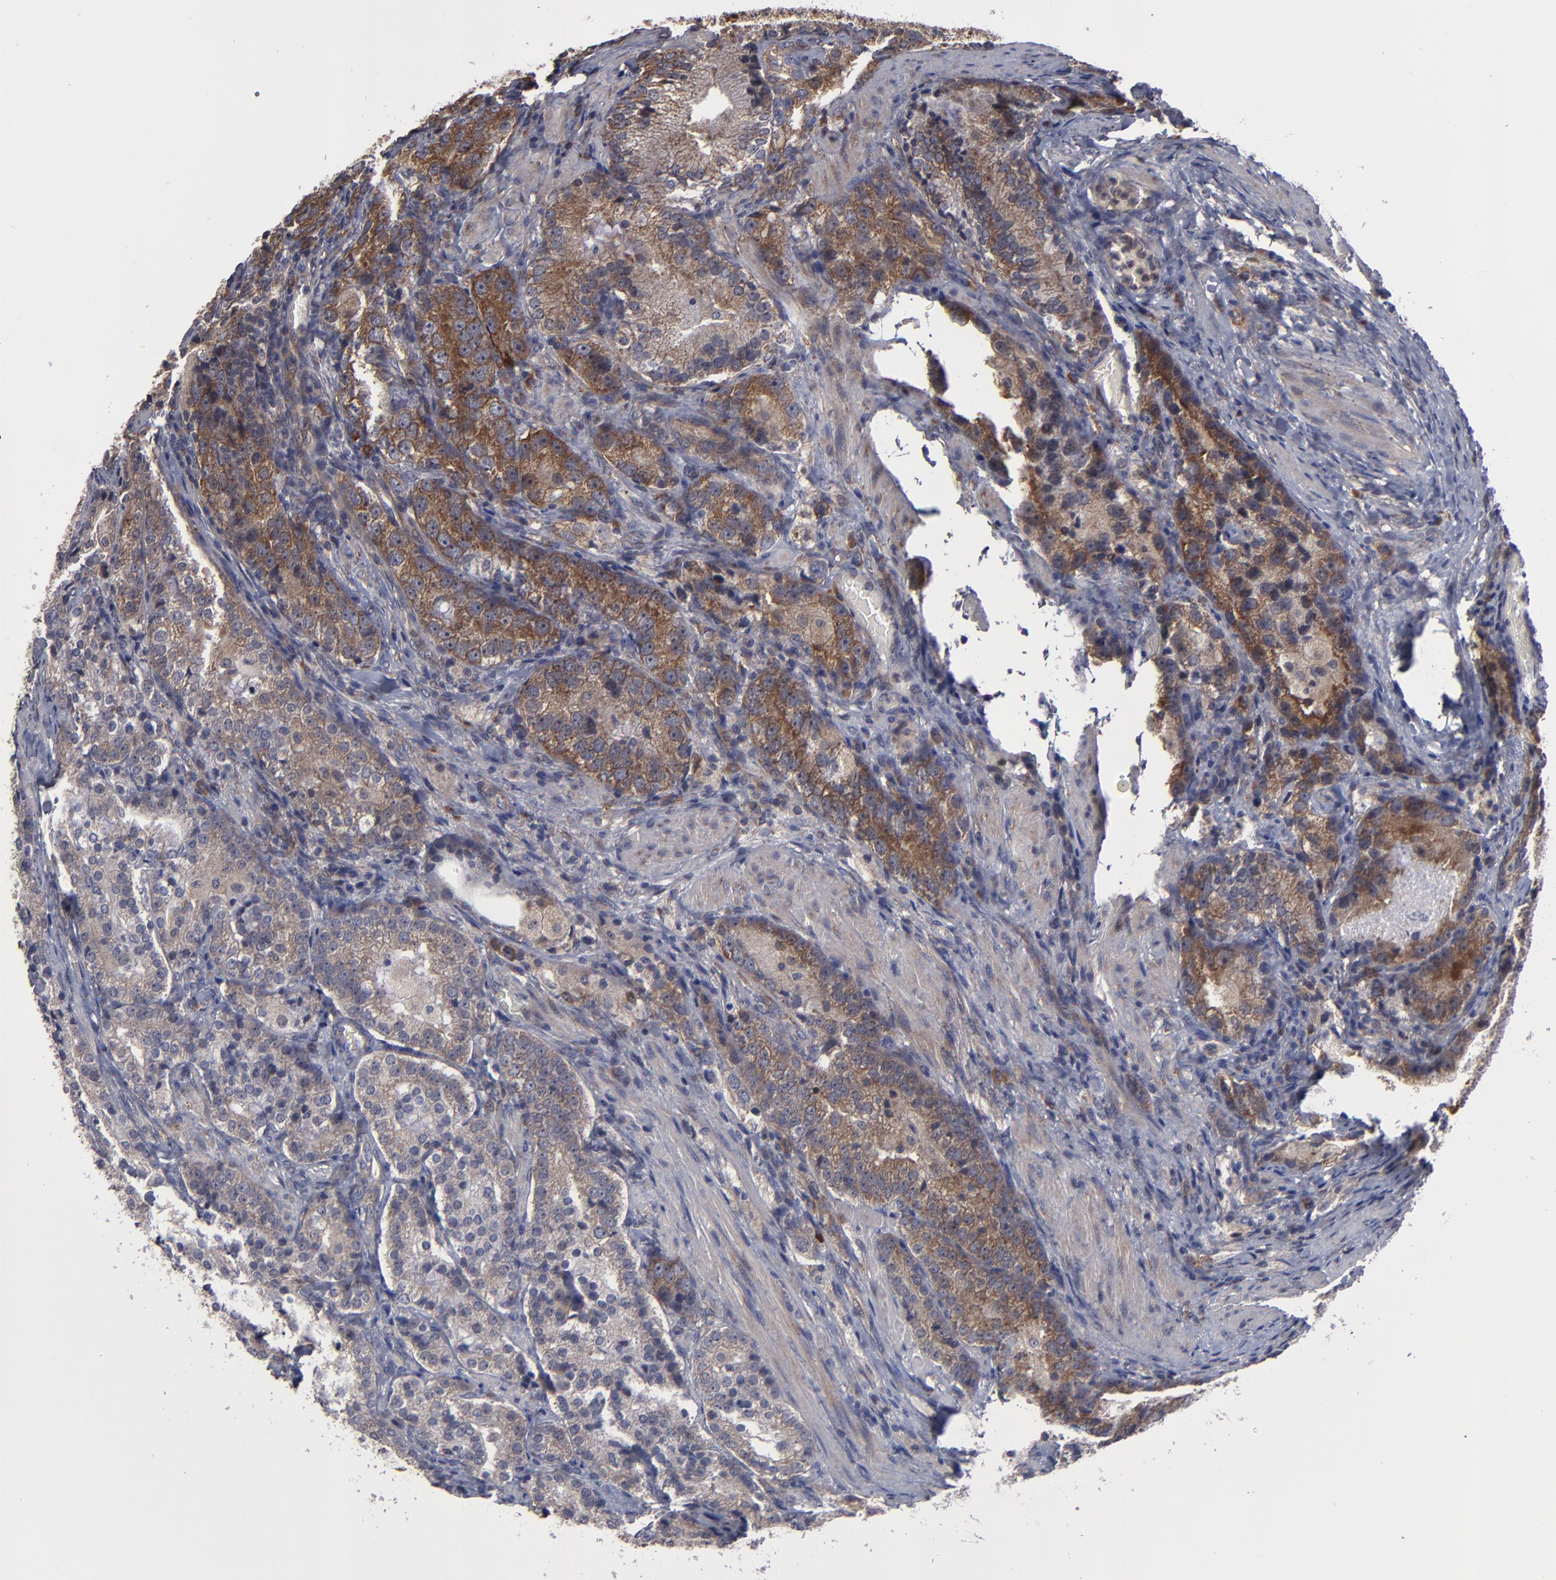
{"staining": {"intensity": "moderate", "quantity": ">75%", "location": "cytoplasmic/membranous"}, "tissue": "prostate cancer", "cell_type": "Tumor cells", "image_type": "cancer", "snomed": [{"axis": "morphology", "description": "Adenocarcinoma, High grade"}, {"axis": "topography", "description": "Prostate"}], "caption": "Moderate cytoplasmic/membranous expression is identified in approximately >75% of tumor cells in prostate high-grade adenocarcinoma.", "gene": "SND1", "patient": {"sex": "male", "age": 63}}